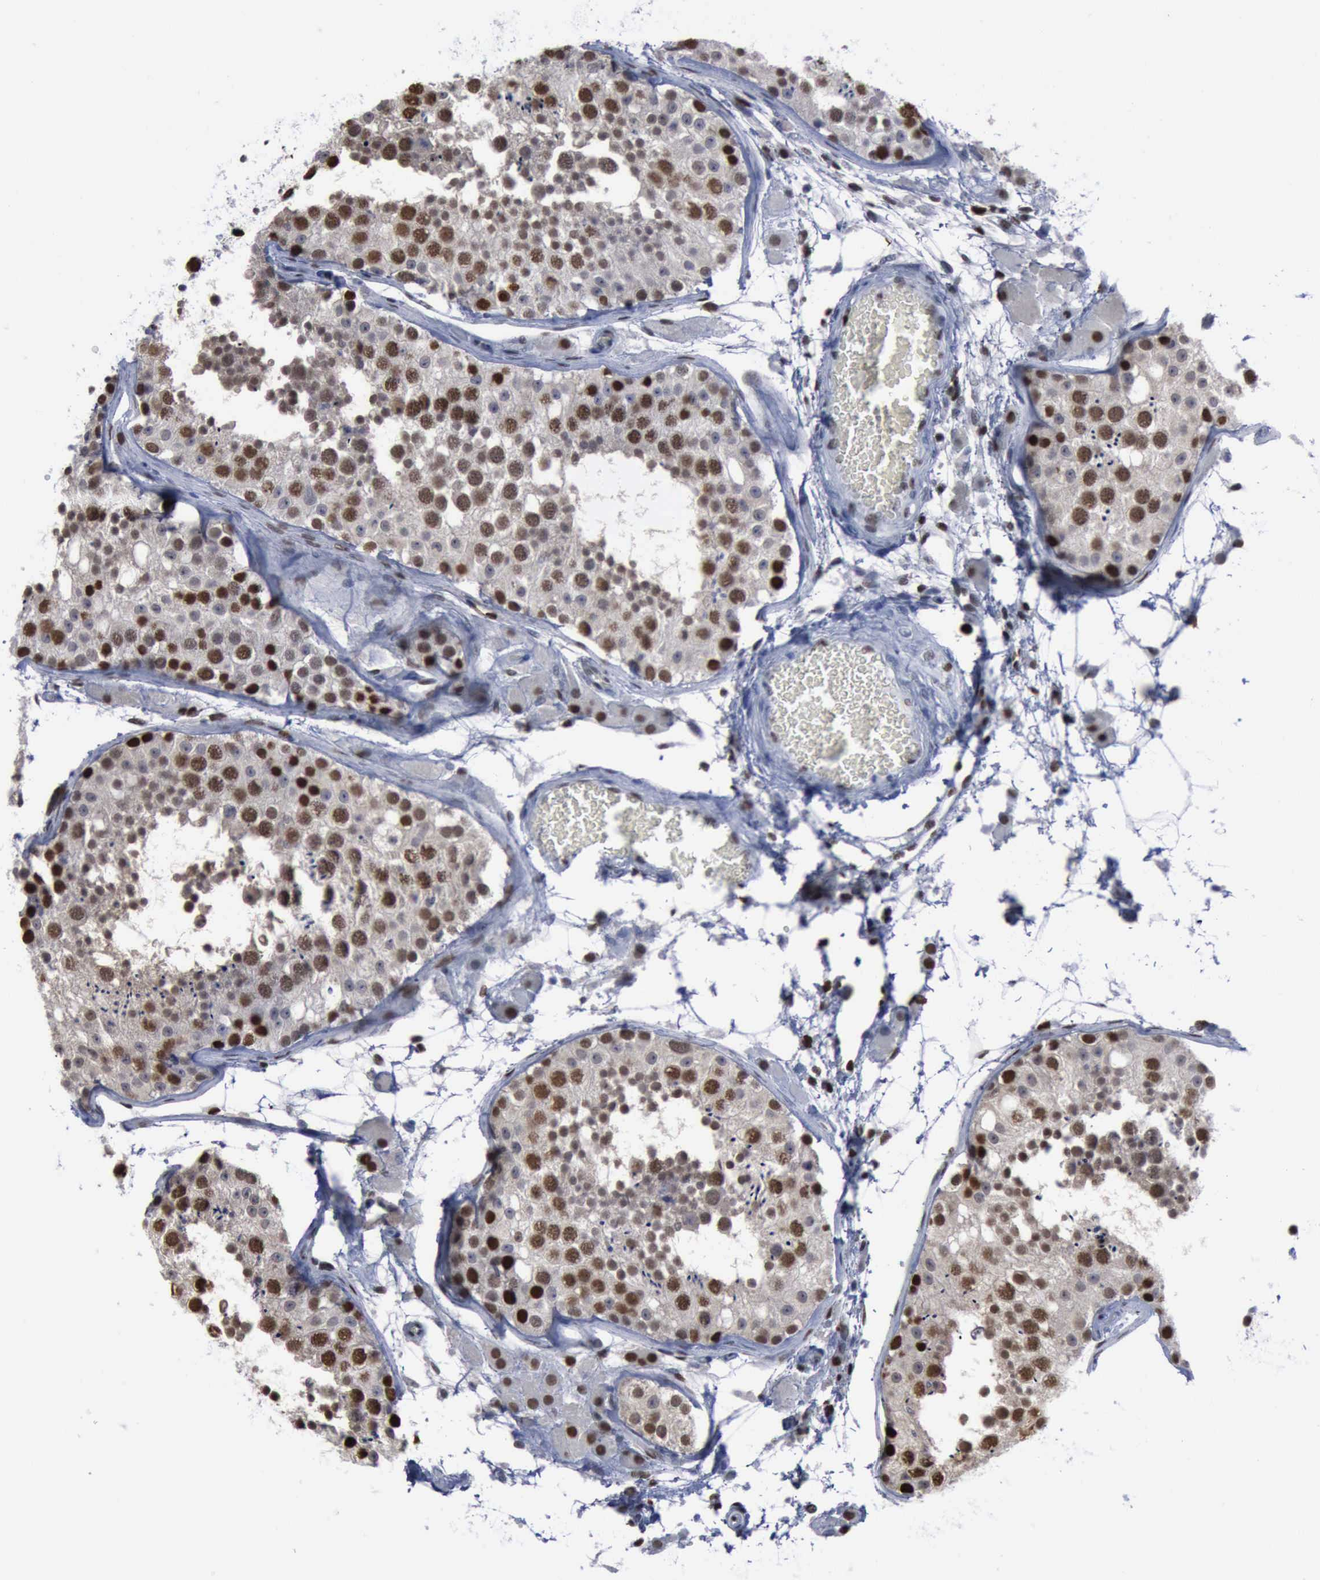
{"staining": {"intensity": "moderate", "quantity": "25%-75%", "location": "nuclear"}, "tissue": "testis", "cell_type": "Cells in seminiferous ducts", "image_type": "normal", "snomed": [{"axis": "morphology", "description": "Normal tissue, NOS"}, {"axis": "topography", "description": "Testis"}], "caption": "The photomicrograph demonstrates immunohistochemical staining of unremarkable testis. There is moderate nuclear positivity is present in approximately 25%-75% of cells in seminiferous ducts.", "gene": "PCNA", "patient": {"sex": "male", "age": 26}}